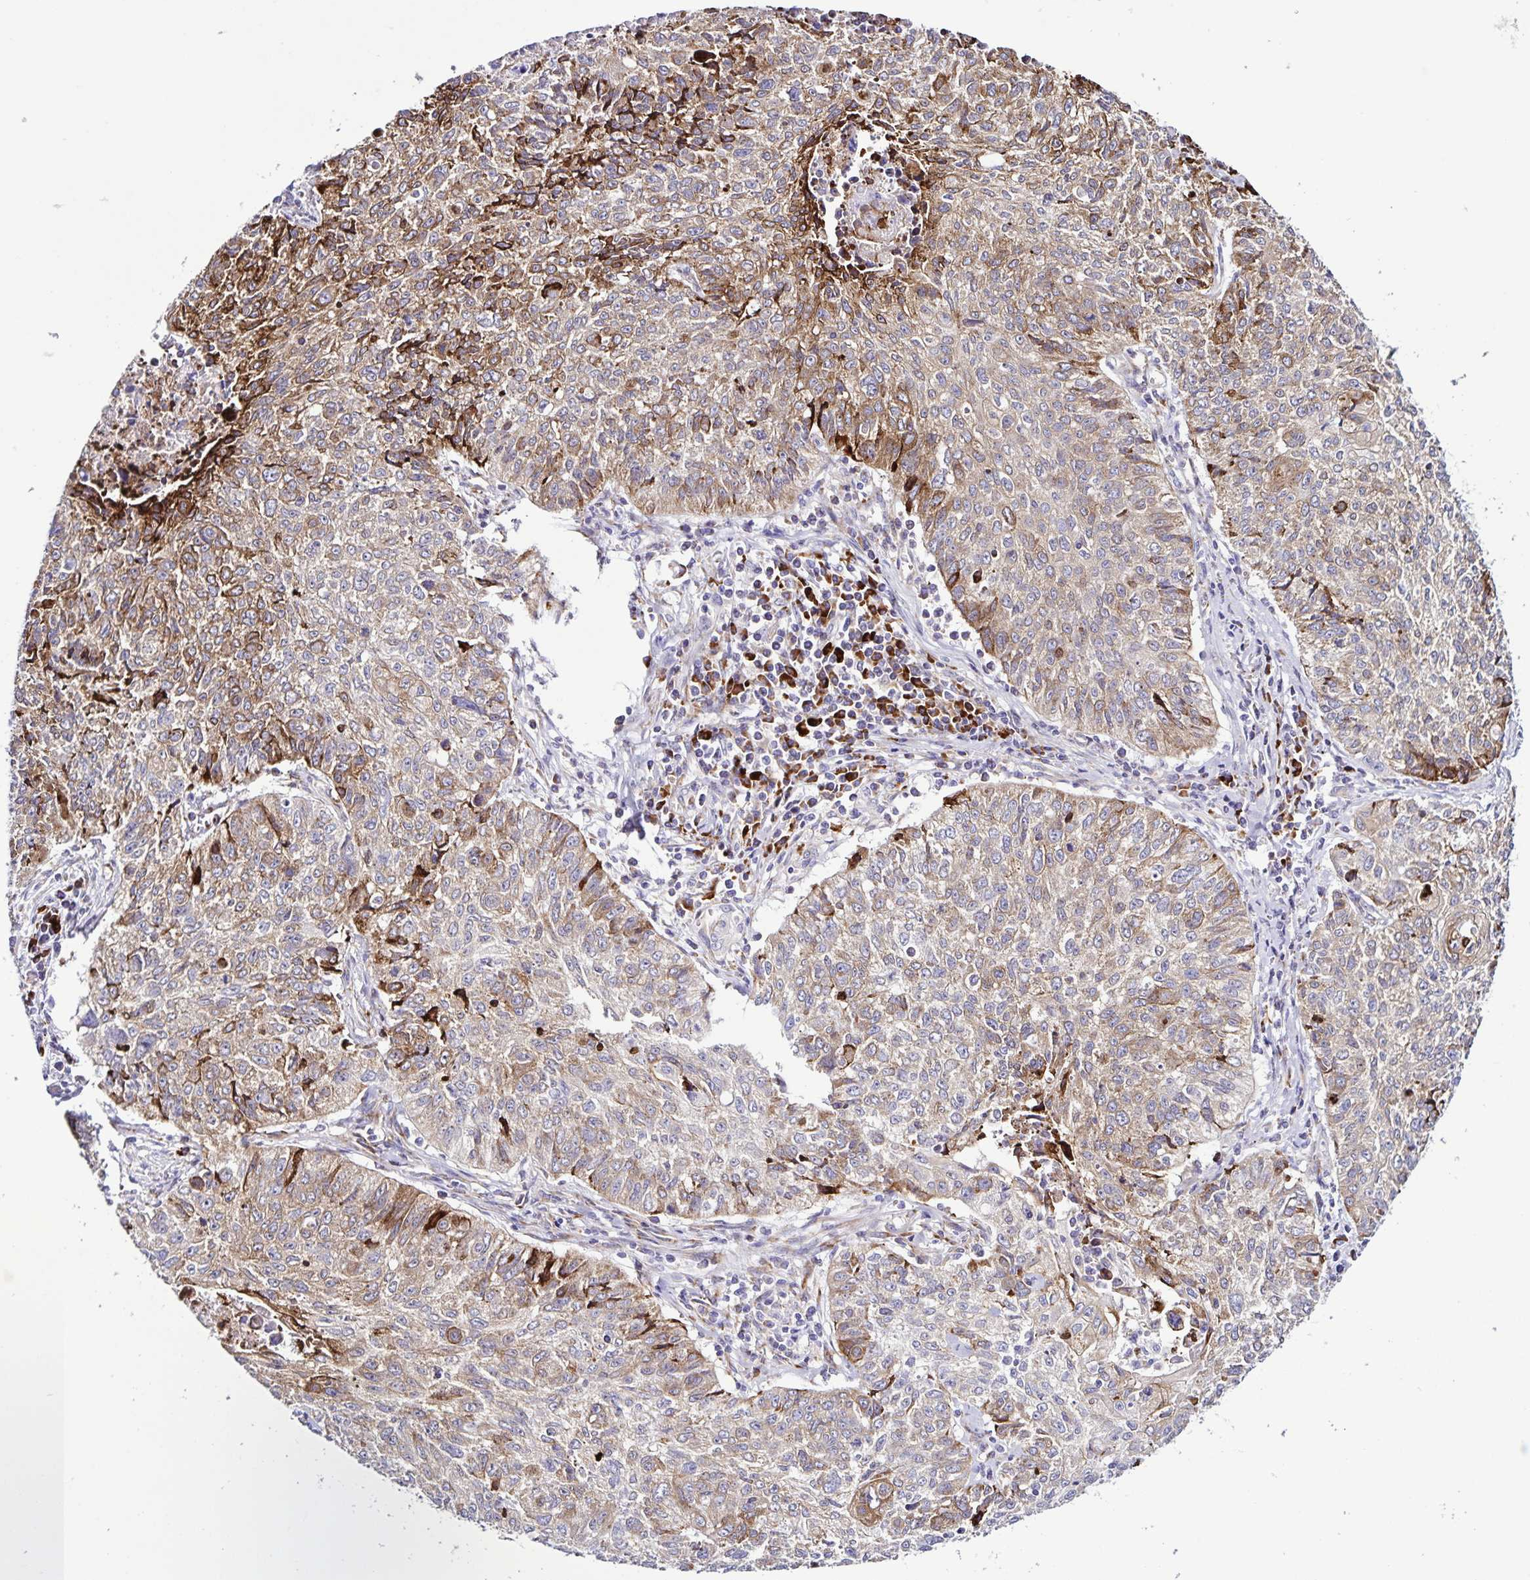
{"staining": {"intensity": "moderate", "quantity": "25%-75%", "location": "cytoplasmic/membranous"}, "tissue": "lung cancer", "cell_type": "Tumor cells", "image_type": "cancer", "snomed": [{"axis": "morphology", "description": "Normal morphology"}, {"axis": "morphology", "description": "Aneuploidy"}, {"axis": "morphology", "description": "Squamous cell carcinoma, NOS"}, {"axis": "topography", "description": "Lymph node"}, {"axis": "topography", "description": "Lung"}], "caption": "This histopathology image shows squamous cell carcinoma (lung) stained with immunohistochemistry (IHC) to label a protein in brown. The cytoplasmic/membranous of tumor cells show moderate positivity for the protein. Nuclei are counter-stained blue.", "gene": "OSBPL5", "patient": {"sex": "female", "age": 76}}